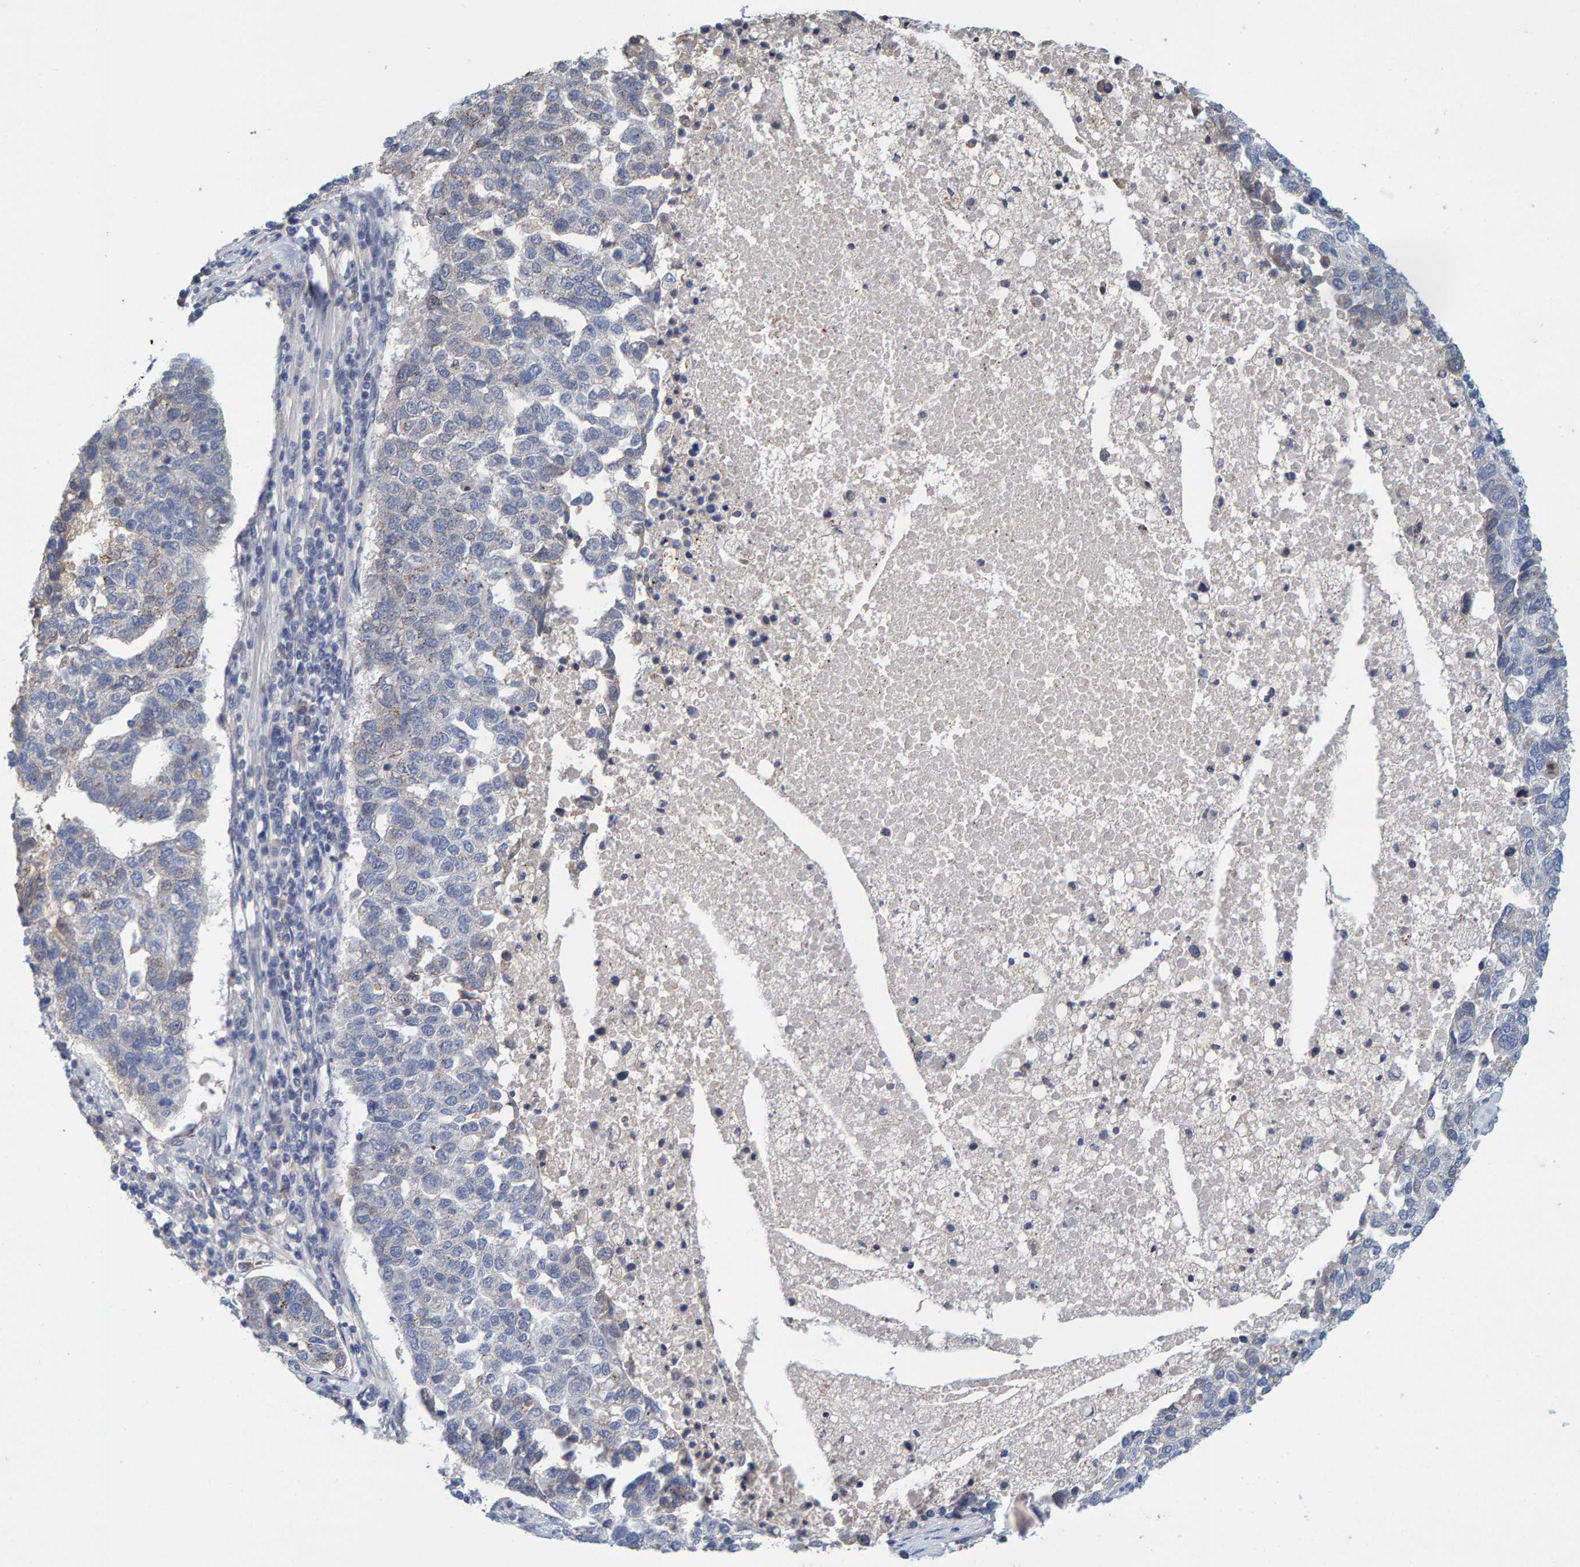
{"staining": {"intensity": "weak", "quantity": "<25%", "location": "cytoplasmic/membranous"}, "tissue": "pancreatic cancer", "cell_type": "Tumor cells", "image_type": "cancer", "snomed": [{"axis": "morphology", "description": "Adenocarcinoma, NOS"}, {"axis": "topography", "description": "Pancreas"}], "caption": "Immunohistochemical staining of human pancreatic adenocarcinoma shows no significant positivity in tumor cells. (DAB (3,3'-diaminobenzidine) immunohistochemistry (IHC) visualized using brightfield microscopy, high magnification).", "gene": "ZNF77", "patient": {"sex": "female", "age": 61}}